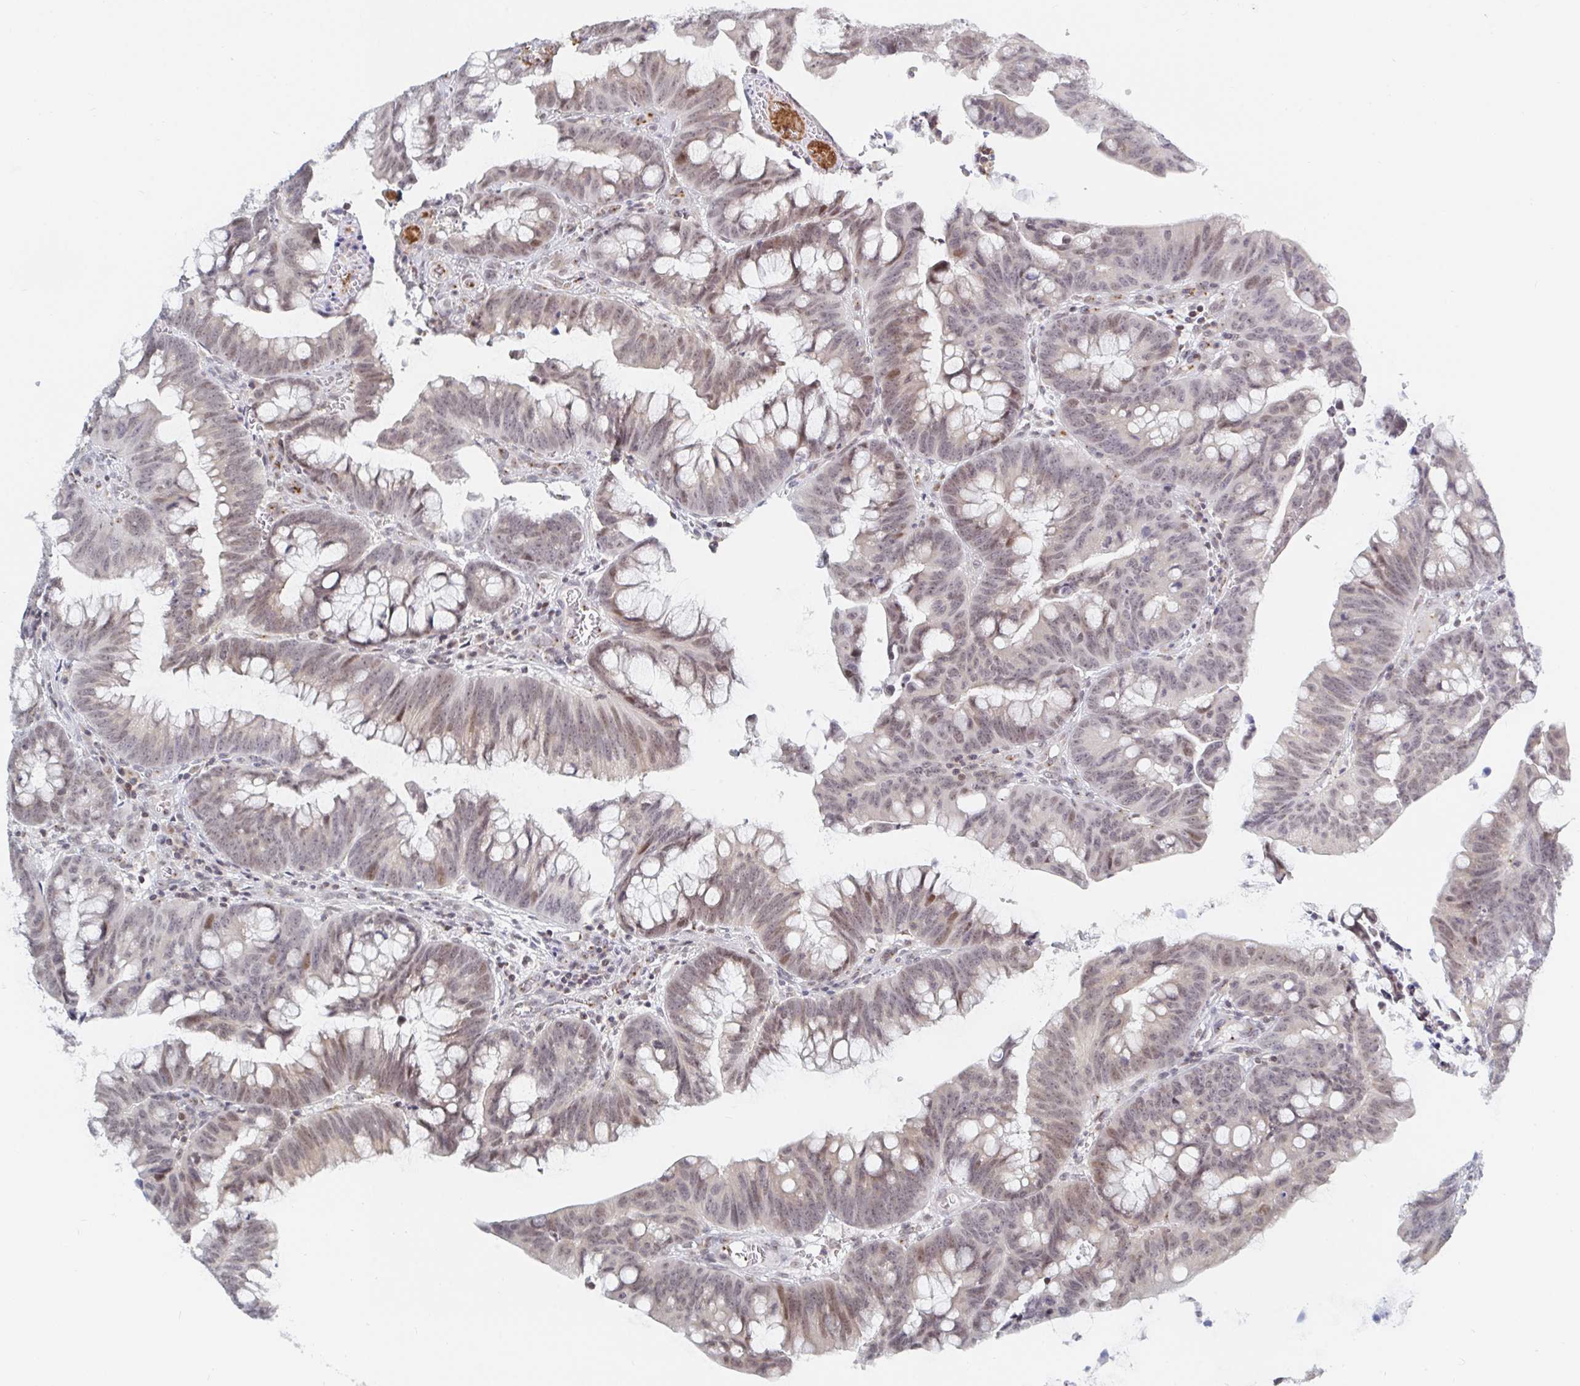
{"staining": {"intensity": "weak", "quantity": "25%-75%", "location": "nuclear"}, "tissue": "colorectal cancer", "cell_type": "Tumor cells", "image_type": "cancer", "snomed": [{"axis": "morphology", "description": "Adenocarcinoma, NOS"}, {"axis": "topography", "description": "Colon"}], "caption": "This micrograph shows immunohistochemistry (IHC) staining of colorectal adenocarcinoma, with low weak nuclear positivity in approximately 25%-75% of tumor cells.", "gene": "CHD2", "patient": {"sex": "male", "age": 62}}